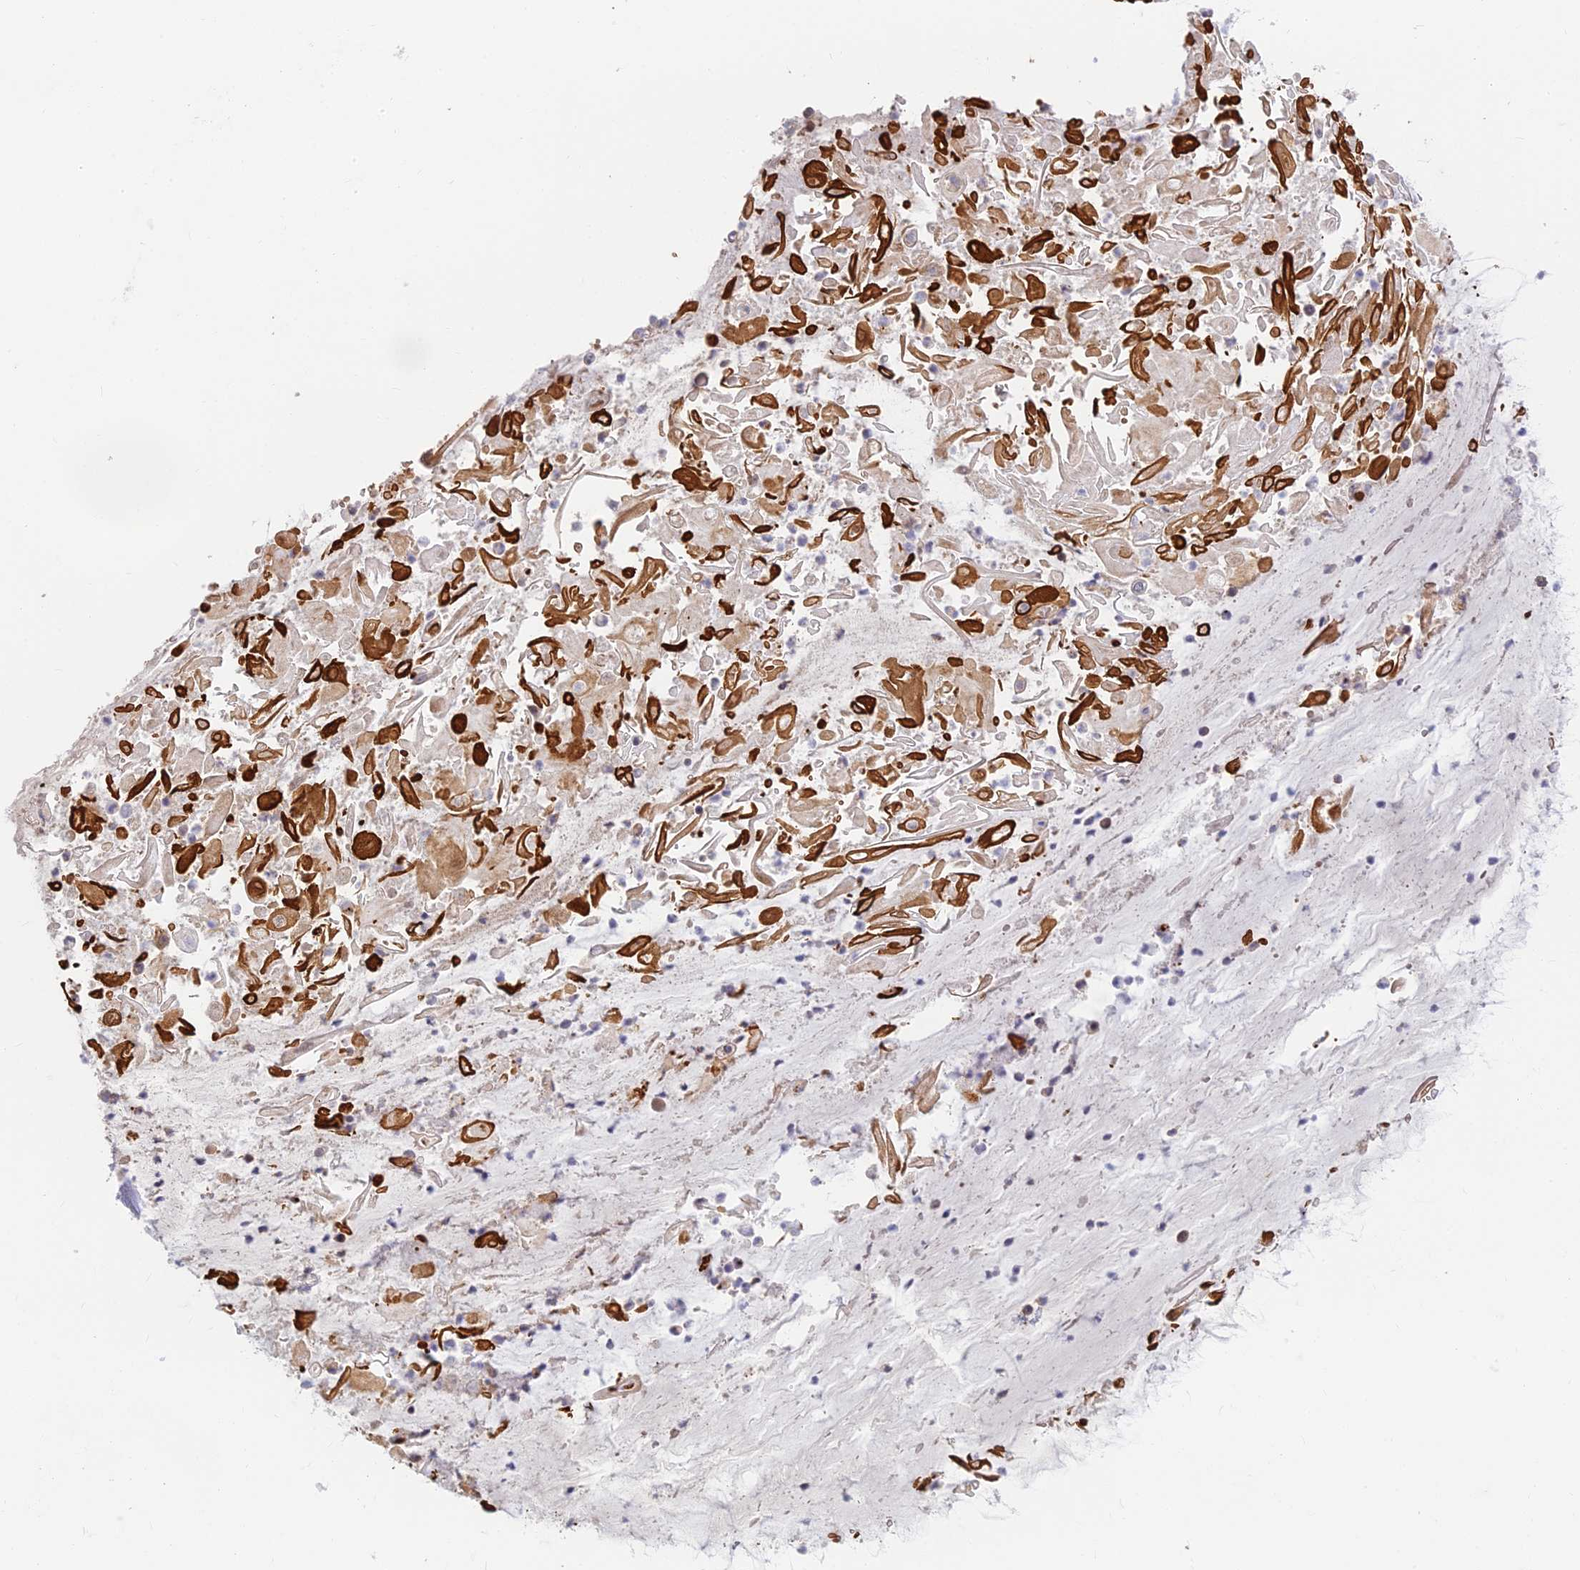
{"staining": {"intensity": "negative", "quantity": "none", "location": "none"}, "tissue": "adipose tissue", "cell_type": "Adipocytes", "image_type": "normal", "snomed": [{"axis": "morphology", "description": "Normal tissue, NOS"}, {"axis": "topography", "description": "Lymph node"}, {"axis": "topography", "description": "Cartilage tissue"}, {"axis": "topography", "description": "Bronchus"}], "caption": "Immunohistochemistry (IHC) histopathology image of benign adipose tissue: human adipose tissue stained with DAB (3,3'-diaminobenzidine) reveals no significant protein expression in adipocytes. Nuclei are stained in blue.", "gene": "UFSP2", "patient": {"sex": "male", "age": 63}}